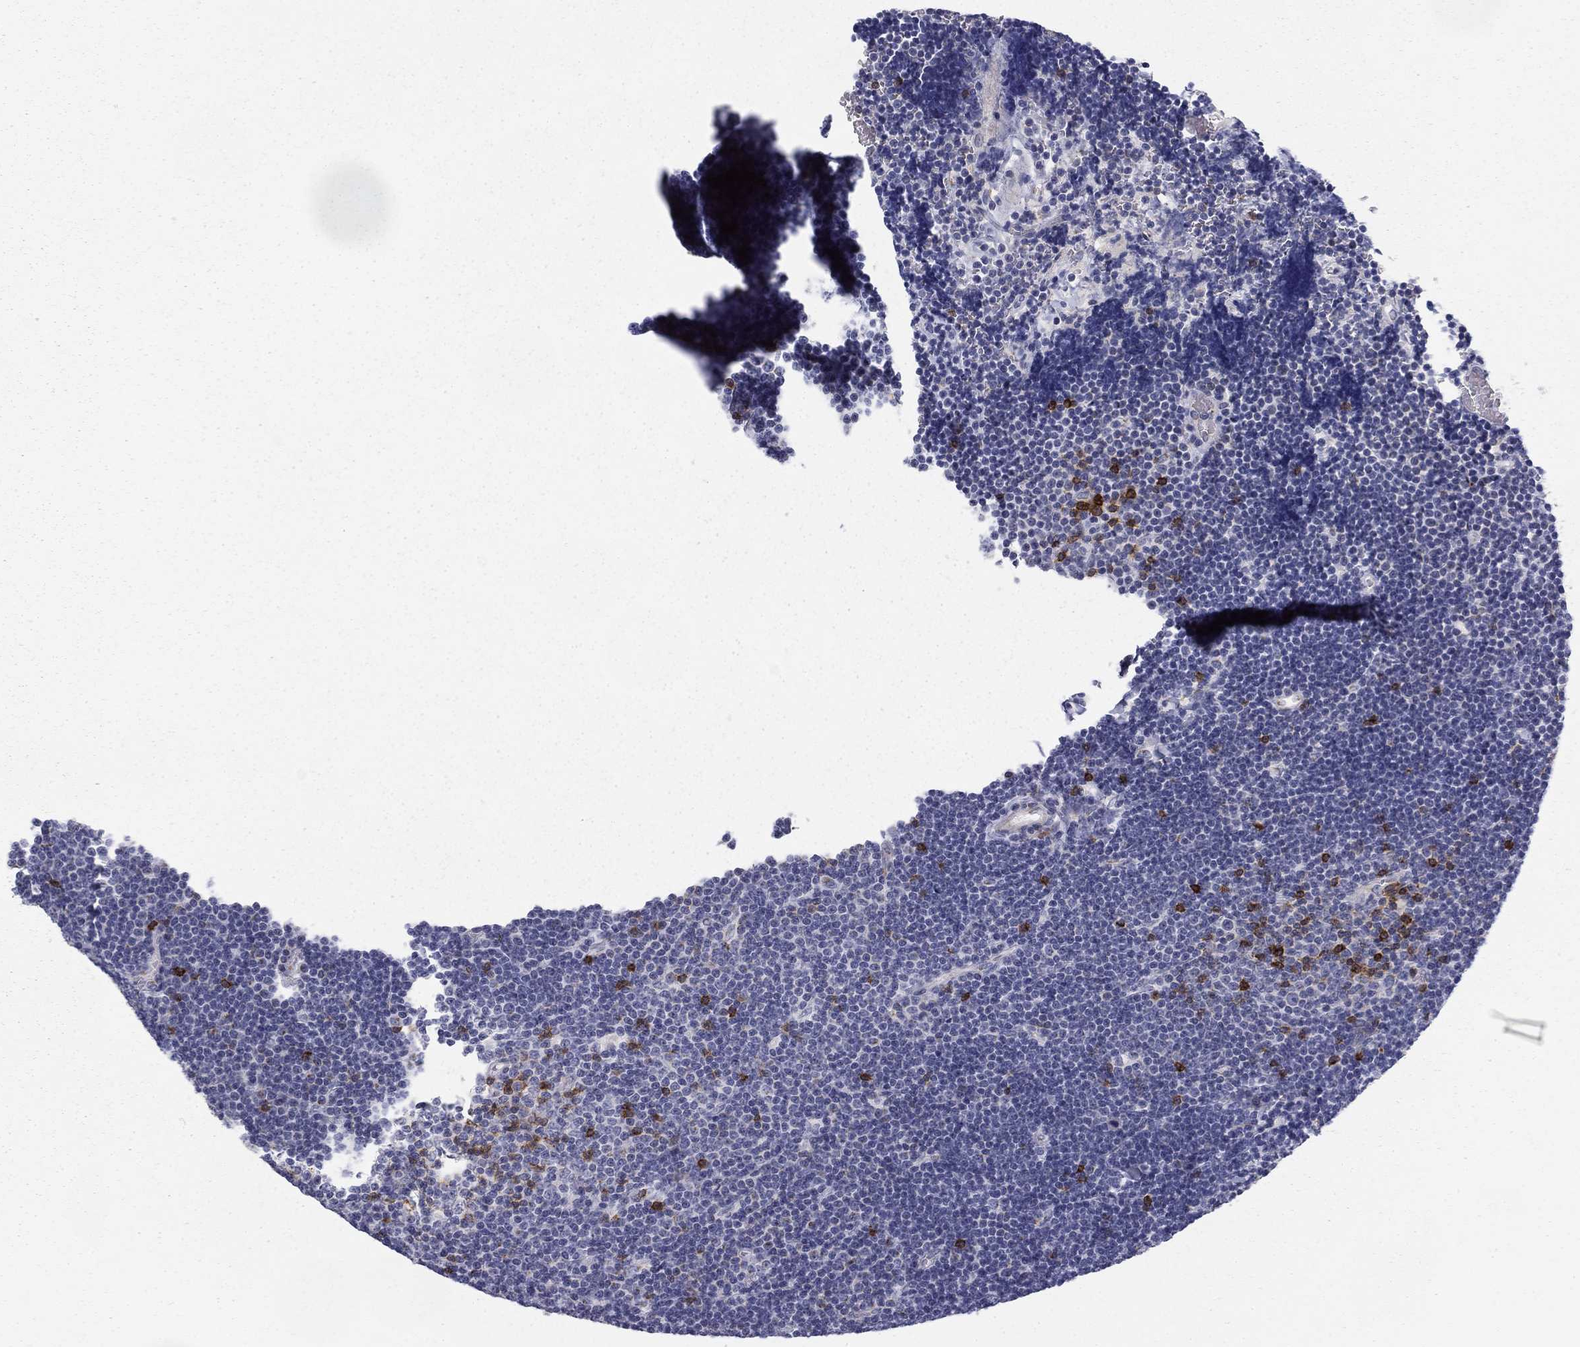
{"staining": {"intensity": "strong", "quantity": "<25%", "location": "cytoplasmic/membranous"}, "tissue": "lymphoma", "cell_type": "Tumor cells", "image_type": "cancer", "snomed": [{"axis": "morphology", "description": "Malignant lymphoma, non-Hodgkin's type, Low grade"}, {"axis": "topography", "description": "Brain"}], "caption": "Immunohistochemical staining of malignant lymphoma, non-Hodgkin's type (low-grade) exhibits medium levels of strong cytoplasmic/membranous protein staining in approximately <25% of tumor cells.", "gene": "TRAT1", "patient": {"sex": "female", "age": 66}}